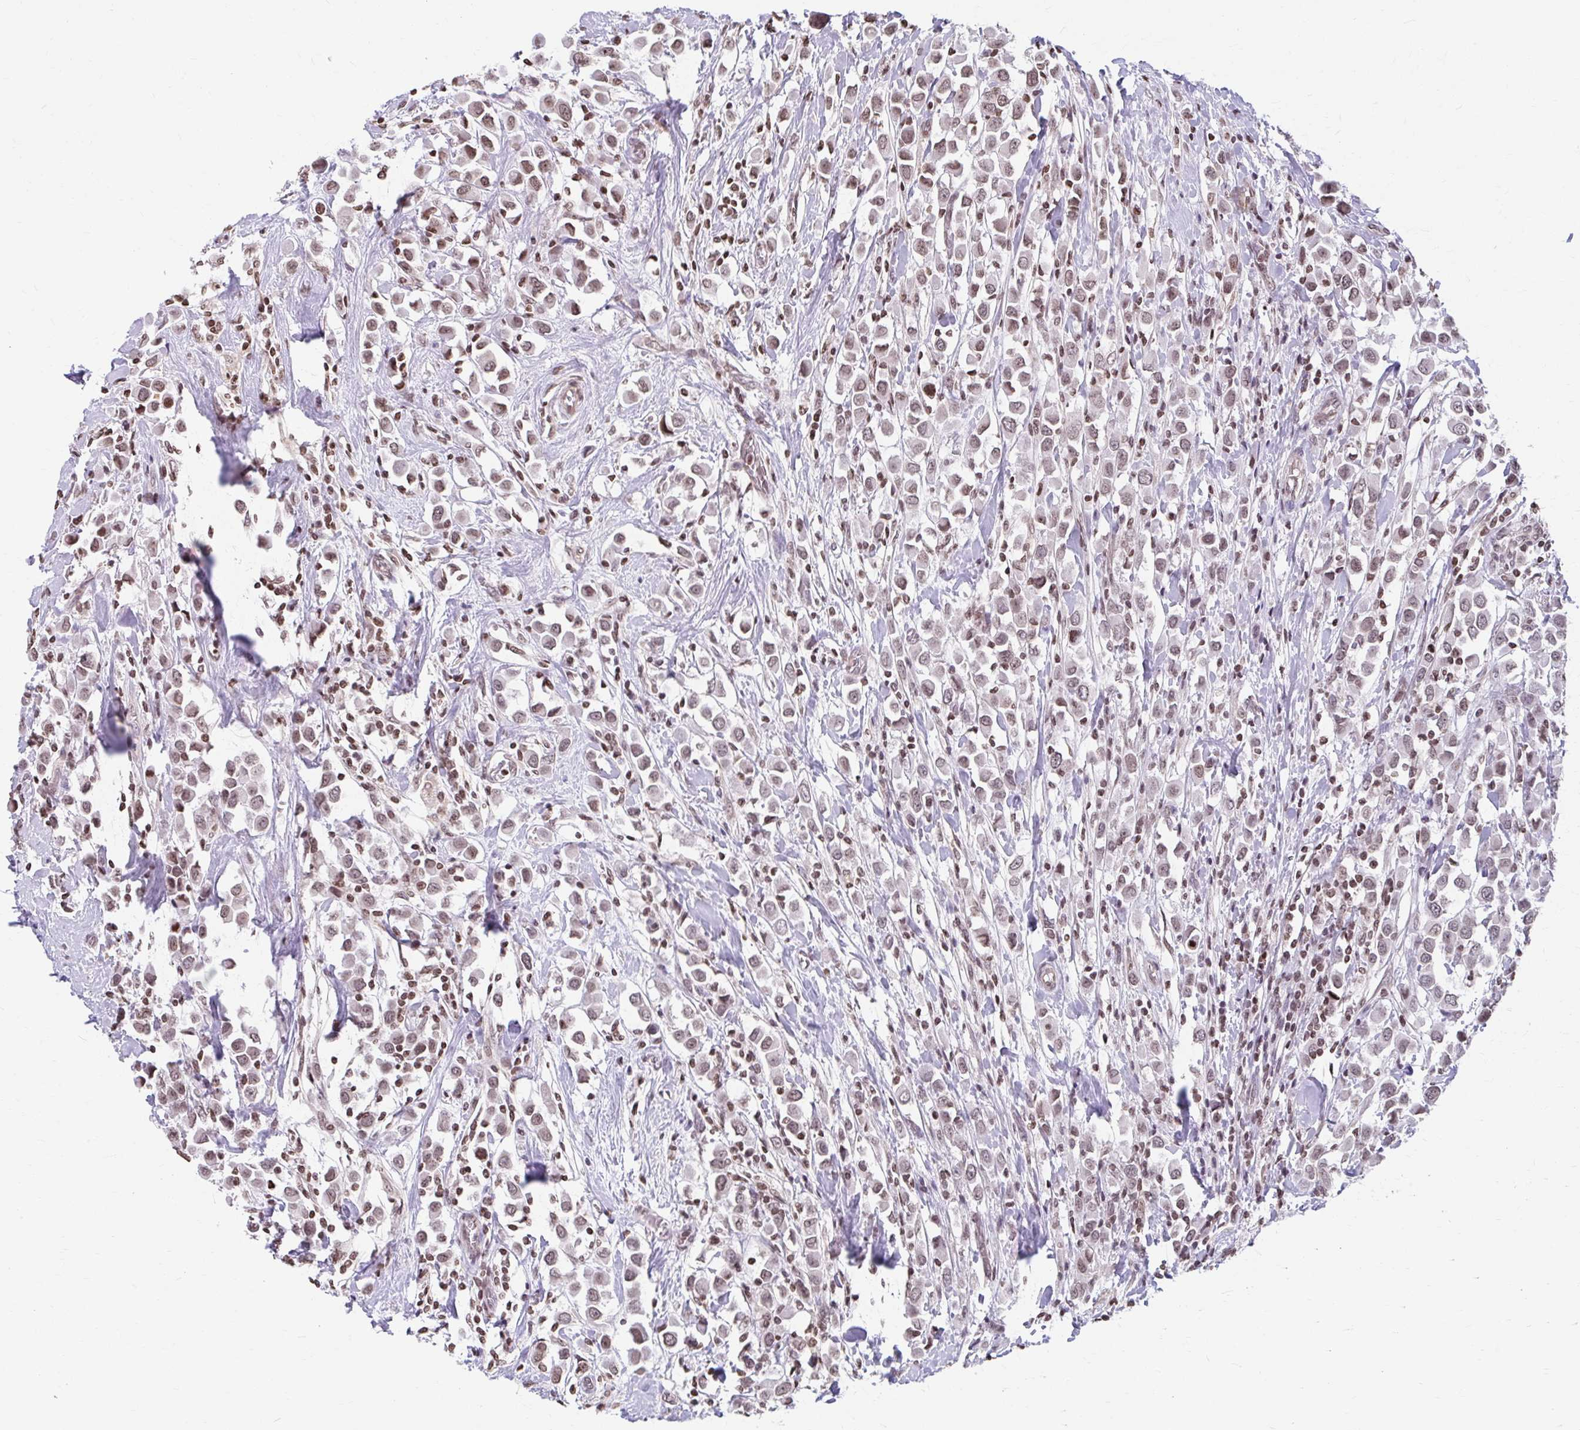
{"staining": {"intensity": "moderate", "quantity": ">75%", "location": "nuclear"}, "tissue": "breast cancer", "cell_type": "Tumor cells", "image_type": "cancer", "snomed": [{"axis": "morphology", "description": "Duct carcinoma"}, {"axis": "topography", "description": "Breast"}], "caption": "The image exhibits staining of invasive ductal carcinoma (breast), revealing moderate nuclear protein positivity (brown color) within tumor cells.", "gene": "ORC3", "patient": {"sex": "female", "age": 61}}